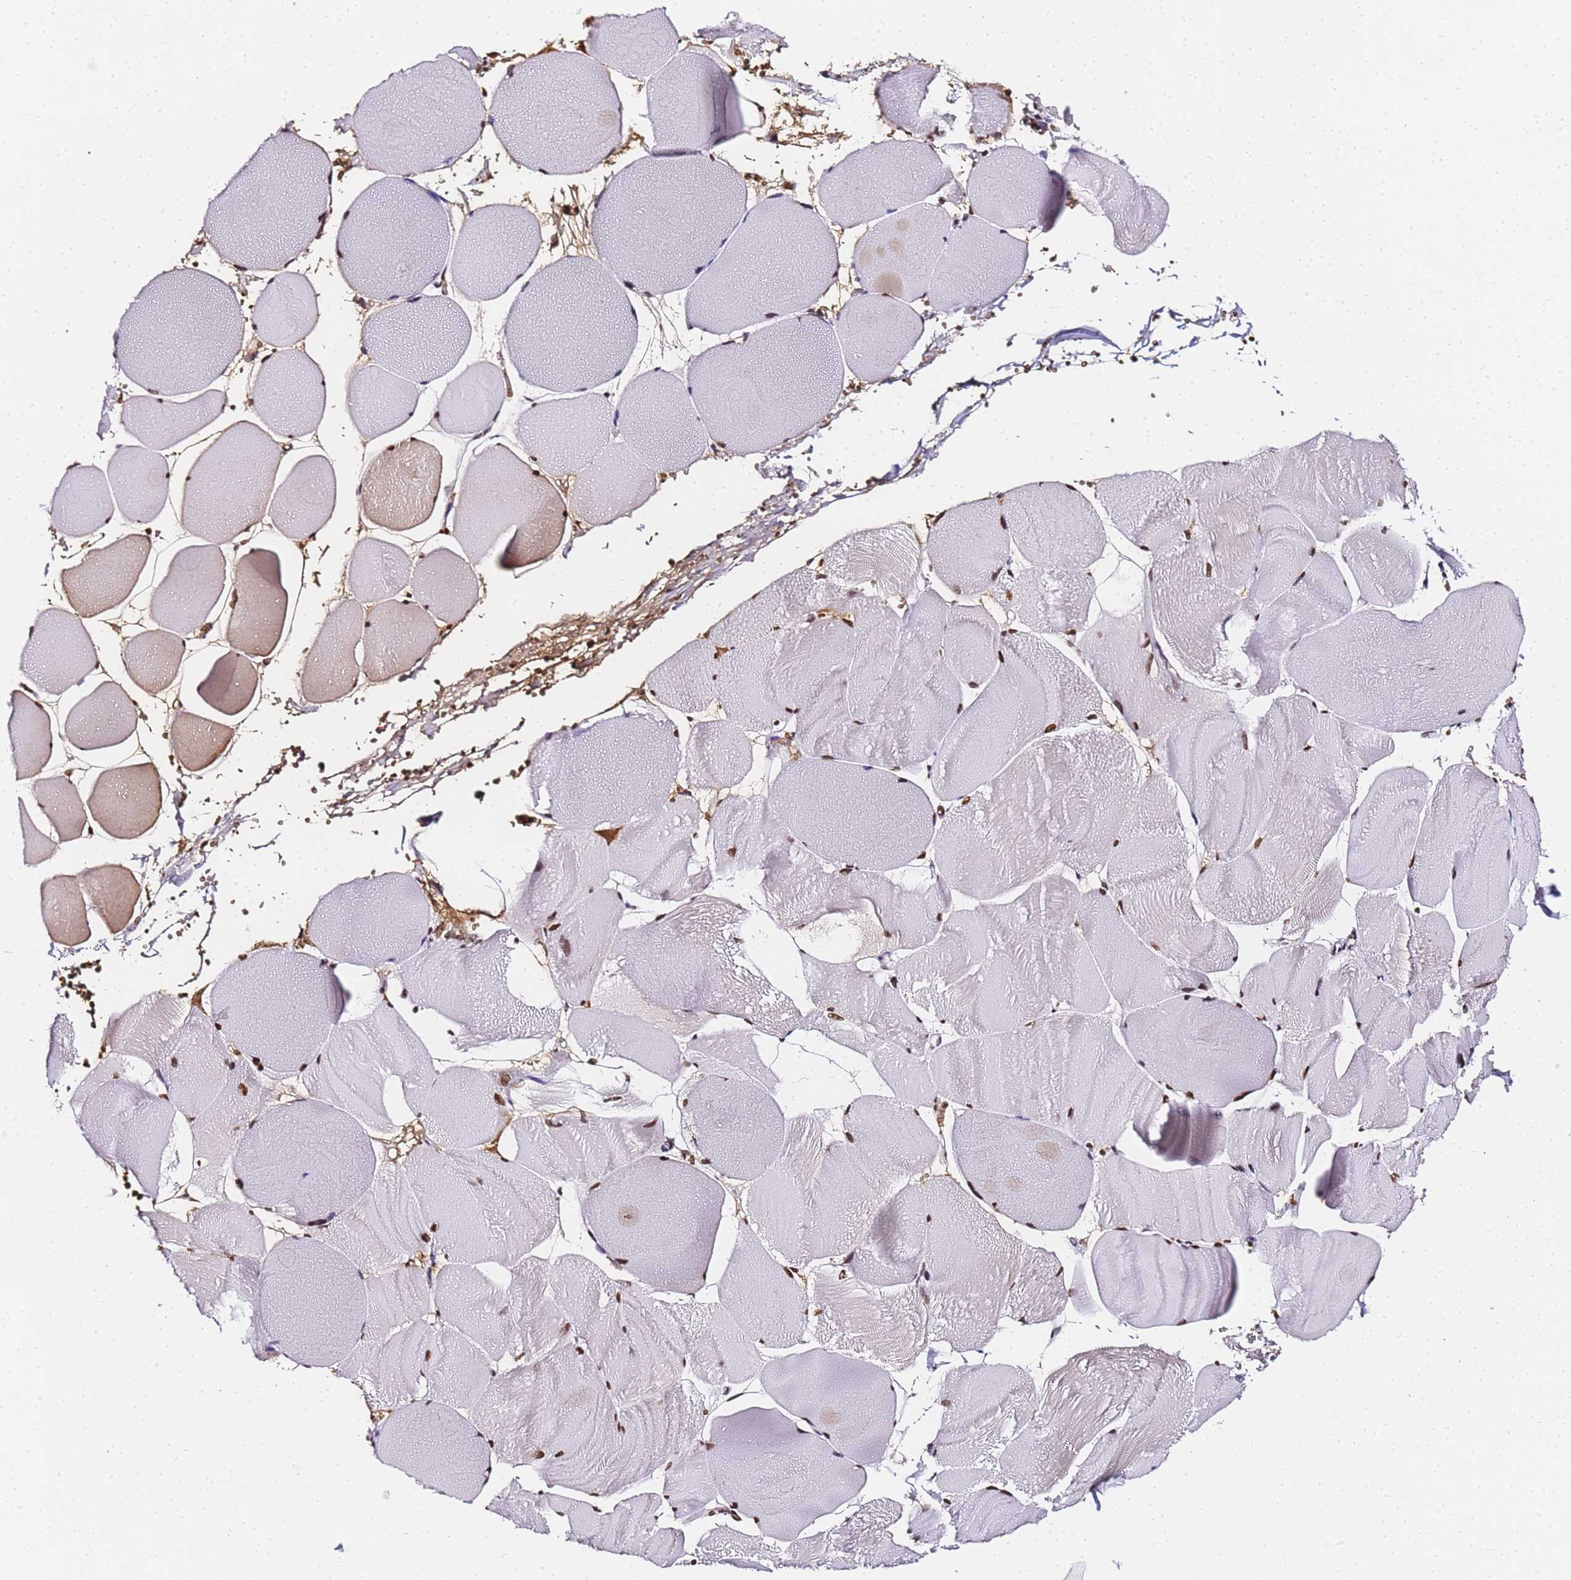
{"staining": {"intensity": "moderate", "quantity": ">75%", "location": "nuclear"}, "tissue": "skeletal muscle", "cell_type": "Myocytes", "image_type": "normal", "snomed": [{"axis": "morphology", "description": "Normal tissue, NOS"}, {"axis": "morphology", "description": "Basal cell carcinoma"}, {"axis": "topography", "description": "Skeletal muscle"}], "caption": "Normal skeletal muscle reveals moderate nuclear expression in about >75% of myocytes.", "gene": "POLR1A", "patient": {"sex": "female", "age": 64}}